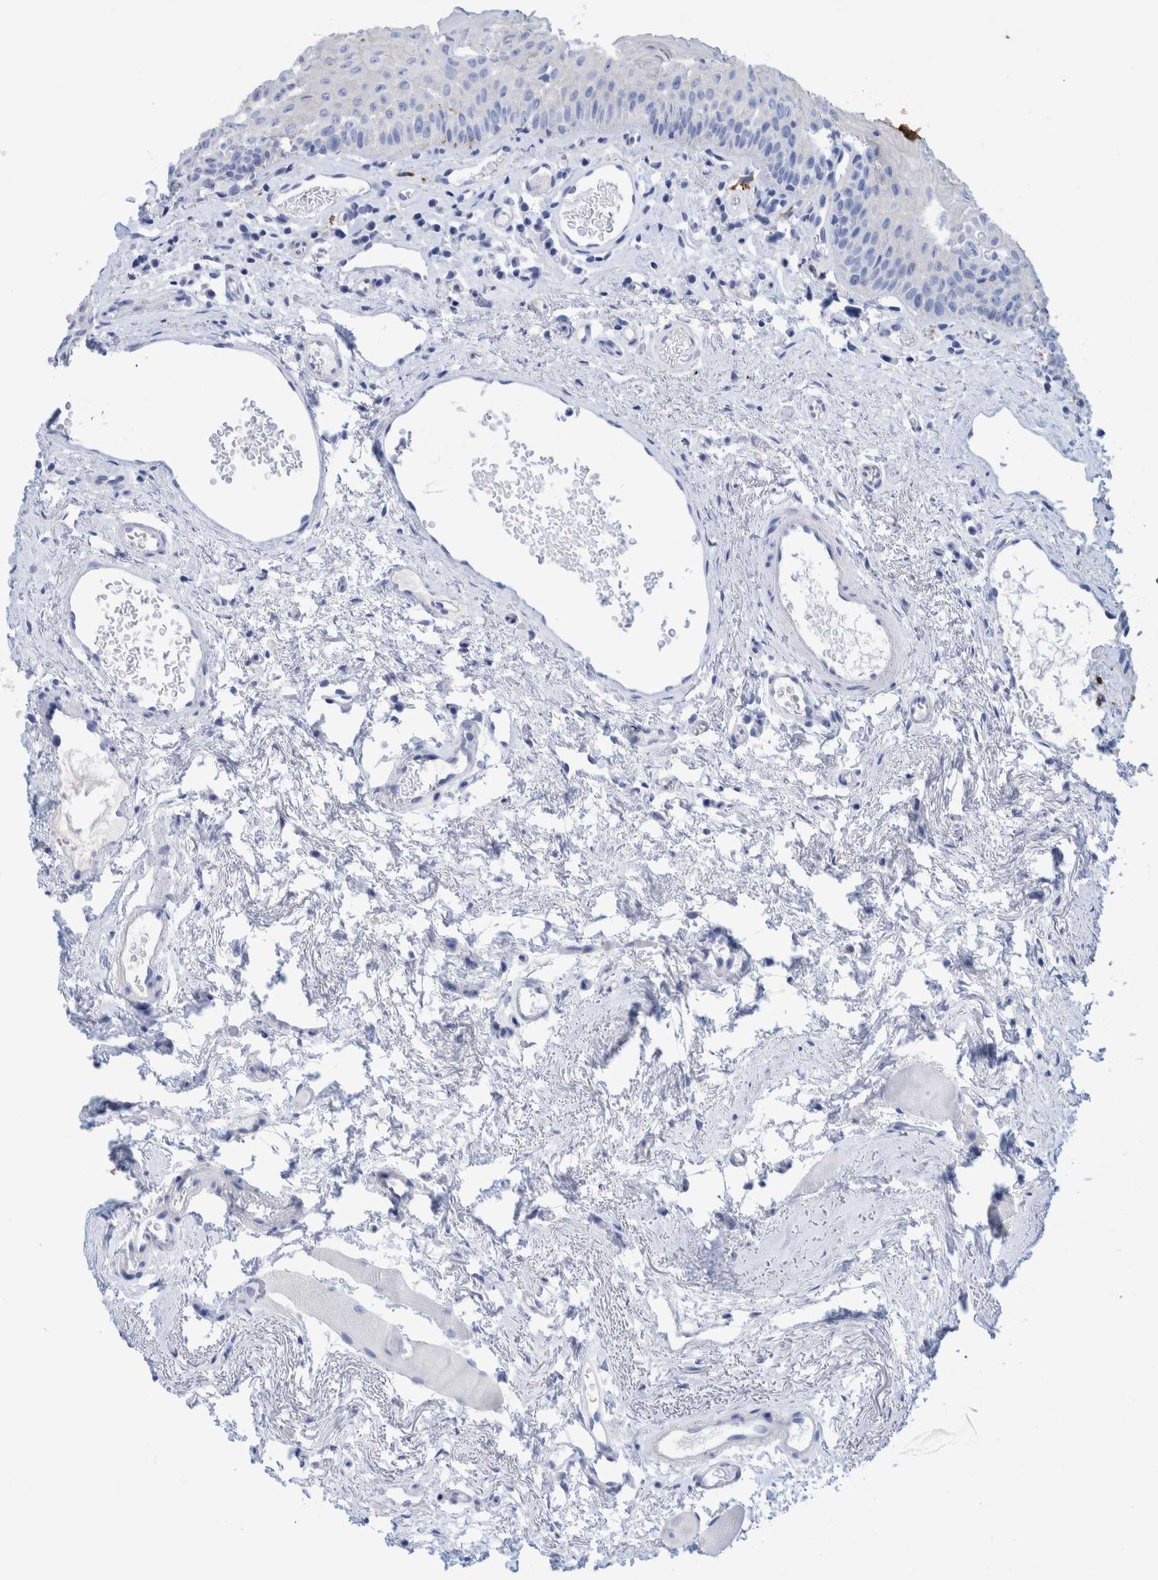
{"staining": {"intensity": "negative", "quantity": "none", "location": "none"}, "tissue": "oral mucosa", "cell_type": "Squamous epithelial cells", "image_type": "normal", "snomed": [{"axis": "morphology", "description": "Normal tissue, NOS"}, {"axis": "topography", "description": "Skeletal muscle"}, {"axis": "topography", "description": "Oral tissue"}, {"axis": "topography", "description": "Peripheral nerve tissue"}], "caption": "Histopathology image shows no protein expression in squamous epithelial cells of benign oral mucosa. (Brightfield microscopy of DAB IHC at high magnification).", "gene": "PERP", "patient": {"sex": "female", "age": 84}}